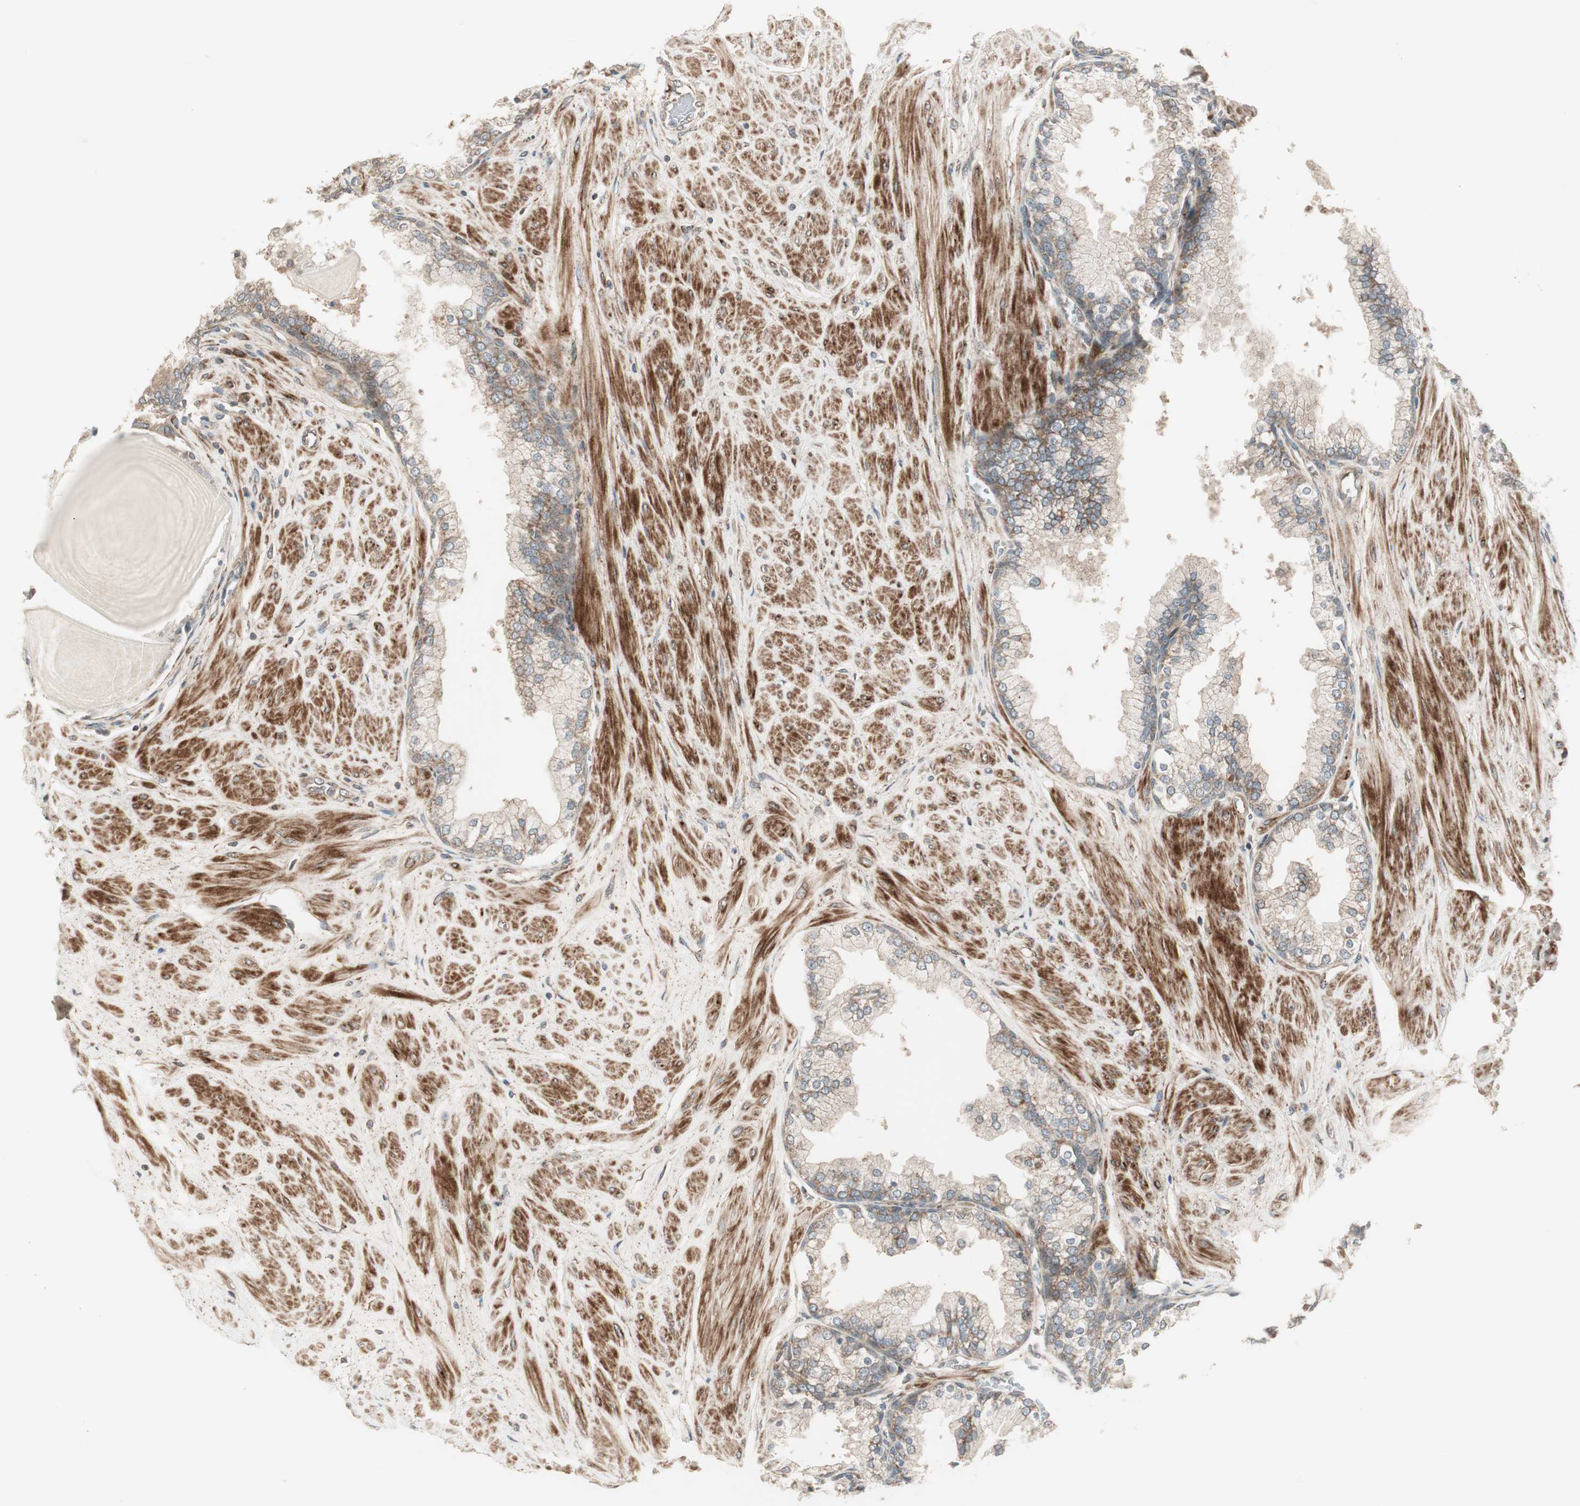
{"staining": {"intensity": "weak", "quantity": ">75%", "location": "cytoplasmic/membranous"}, "tissue": "prostate", "cell_type": "Glandular cells", "image_type": "normal", "snomed": [{"axis": "morphology", "description": "Normal tissue, NOS"}, {"axis": "topography", "description": "Prostate"}], "caption": "A brown stain highlights weak cytoplasmic/membranous staining of a protein in glandular cells of normal prostate. The protein of interest is stained brown, and the nuclei are stained in blue (DAB (3,3'-diaminobenzidine) IHC with brightfield microscopy, high magnification).", "gene": "PPP2R5E", "patient": {"sex": "male", "age": 51}}